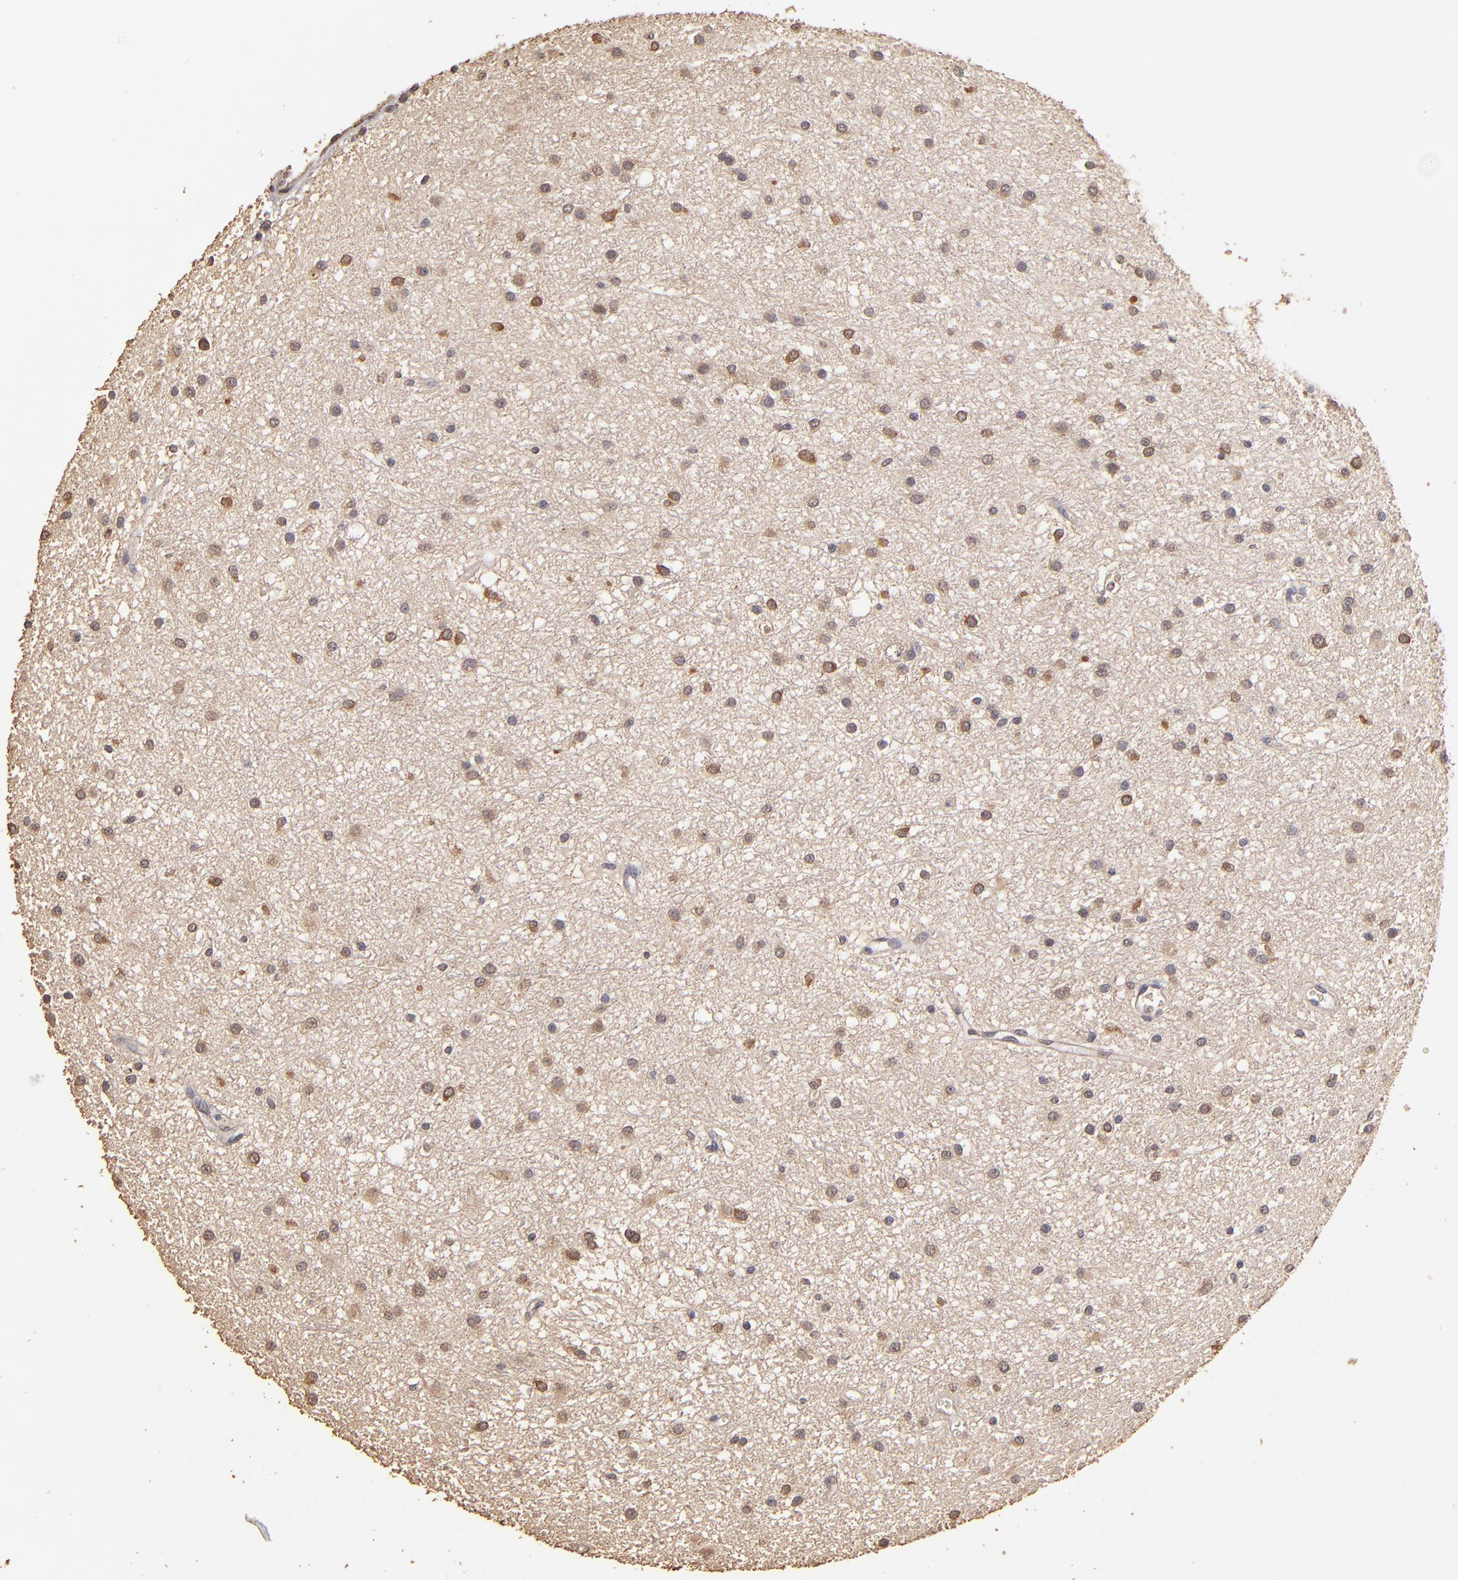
{"staining": {"intensity": "moderate", "quantity": ">75%", "location": "cytoplasmic/membranous"}, "tissue": "glioma", "cell_type": "Tumor cells", "image_type": "cancer", "snomed": [{"axis": "morphology", "description": "Glioma, malignant, Low grade"}, {"axis": "topography", "description": "Brain"}], "caption": "A brown stain shows moderate cytoplasmic/membranous expression of a protein in human glioma tumor cells.", "gene": "OPHN1", "patient": {"sex": "female", "age": 36}}